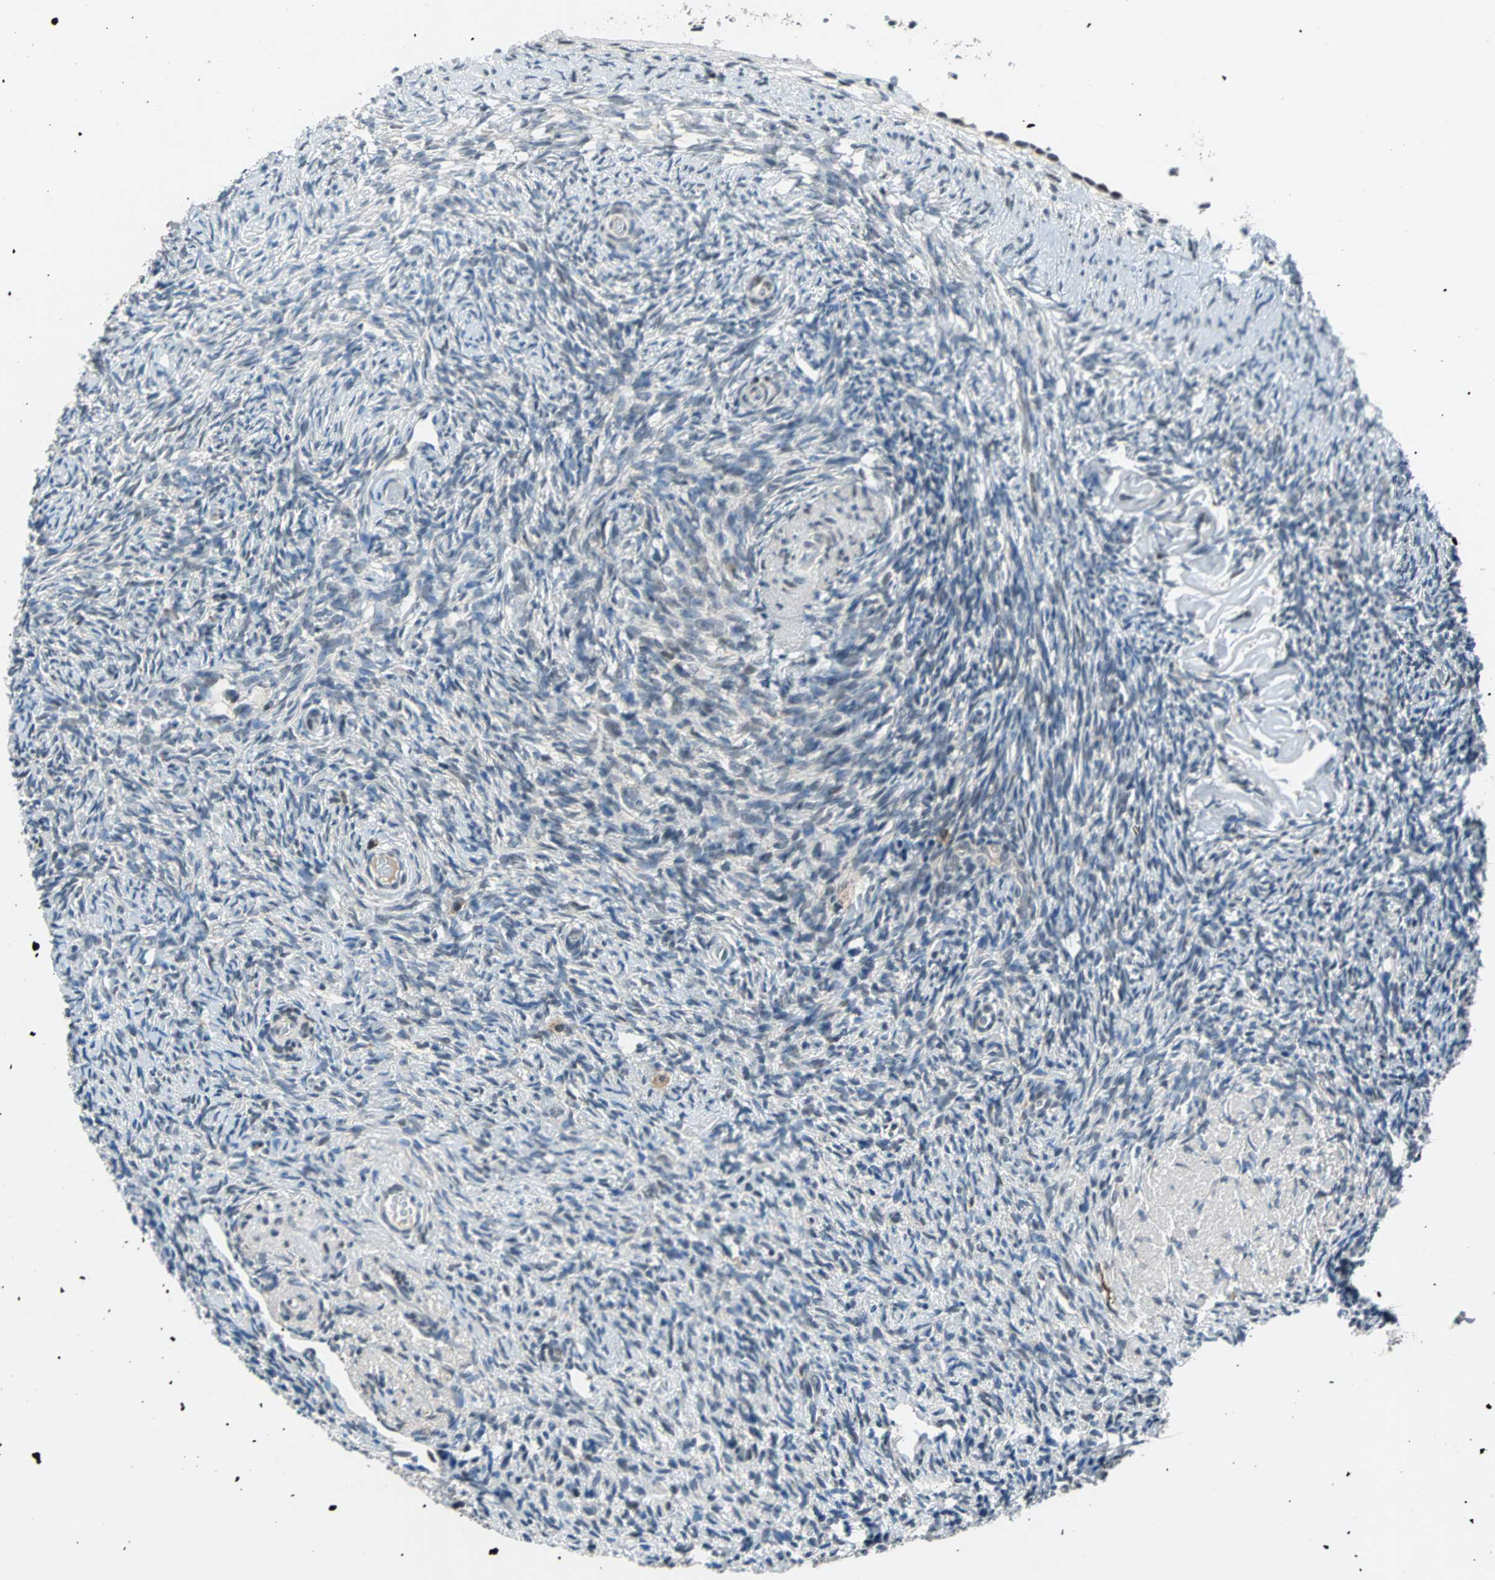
{"staining": {"intensity": "negative", "quantity": "none", "location": "none"}, "tissue": "ovary", "cell_type": "Ovarian stroma cells", "image_type": "normal", "snomed": [{"axis": "morphology", "description": "Normal tissue, NOS"}, {"axis": "topography", "description": "Ovary"}], "caption": "IHC histopathology image of normal ovary stained for a protein (brown), which shows no positivity in ovarian stroma cells. (DAB (3,3'-diaminobenzidine) IHC with hematoxylin counter stain).", "gene": "USP28", "patient": {"sex": "female", "age": 60}}